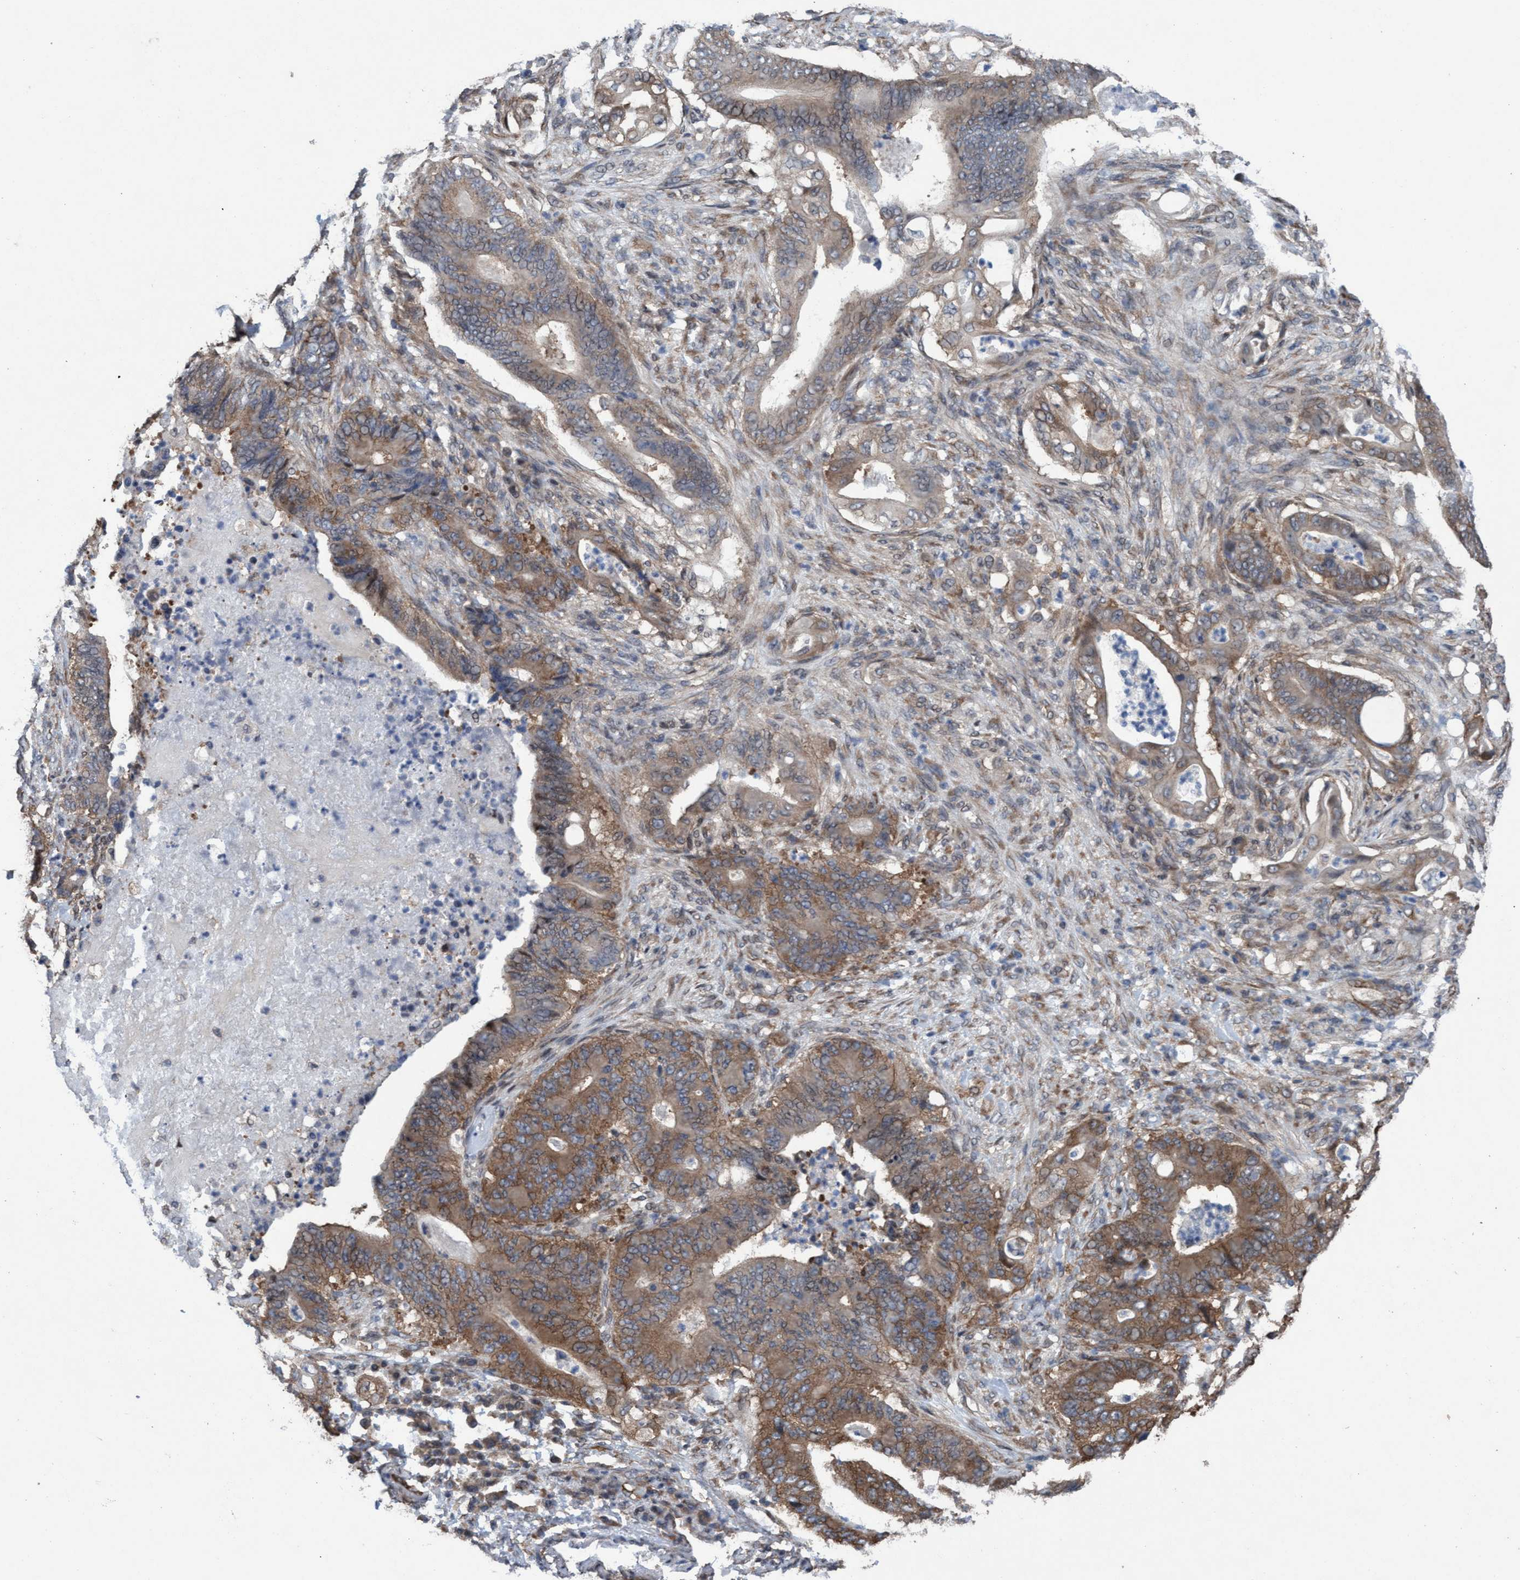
{"staining": {"intensity": "moderate", "quantity": ">75%", "location": "cytoplasmic/membranous"}, "tissue": "stomach cancer", "cell_type": "Tumor cells", "image_type": "cancer", "snomed": [{"axis": "morphology", "description": "Adenocarcinoma, NOS"}, {"axis": "topography", "description": "Stomach"}], "caption": "The immunohistochemical stain shows moderate cytoplasmic/membranous staining in tumor cells of stomach cancer (adenocarcinoma) tissue.", "gene": "METAP2", "patient": {"sex": "female", "age": 73}}